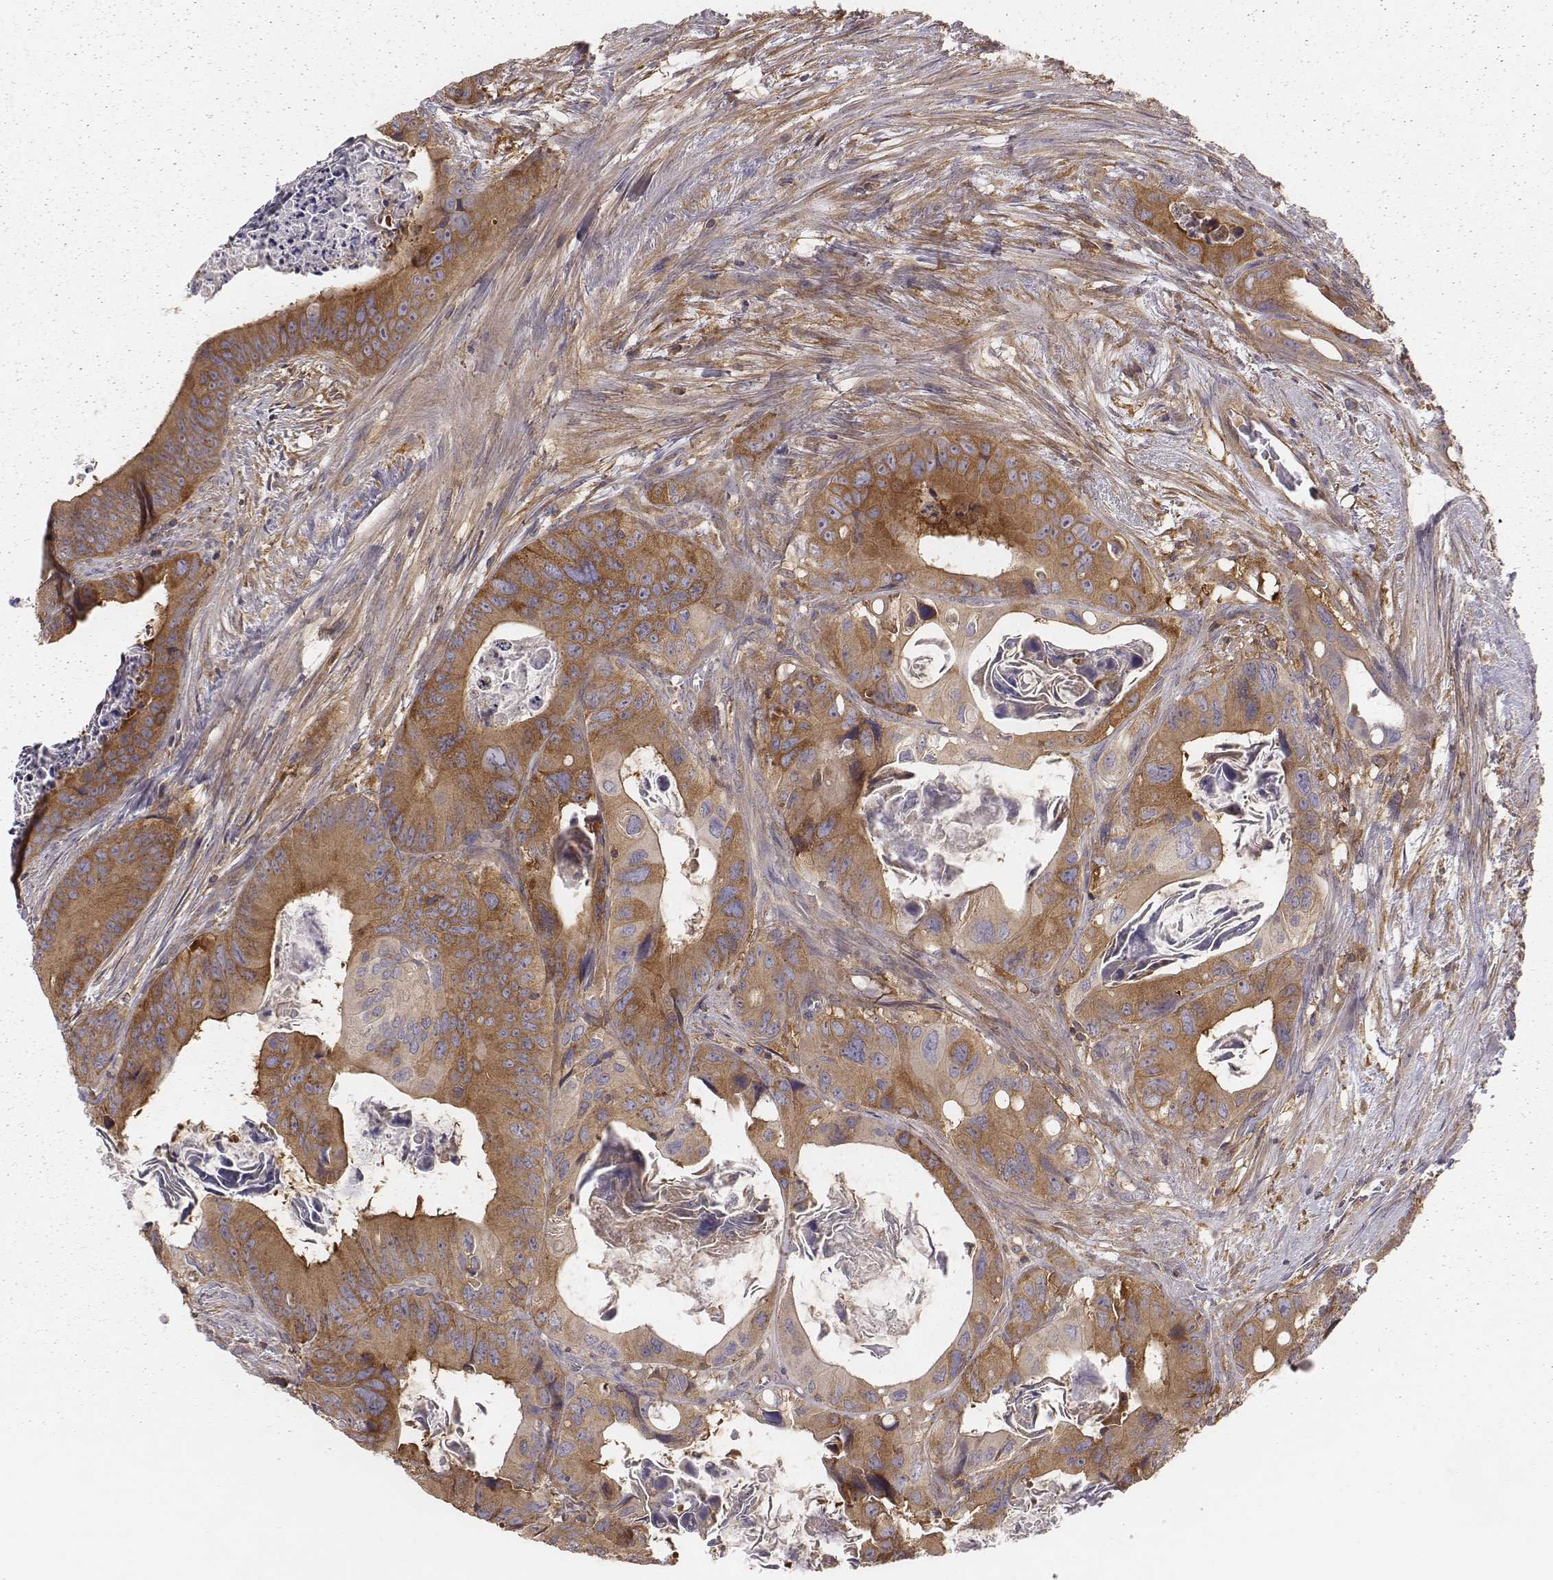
{"staining": {"intensity": "moderate", "quantity": ">75%", "location": "cytoplasmic/membranous"}, "tissue": "colorectal cancer", "cell_type": "Tumor cells", "image_type": "cancer", "snomed": [{"axis": "morphology", "description": "Adenocarcinoma, NOS"}, {"axis": "topography", "description": "Rectum"}], "caption": "A photomicrograph of human colorectal adenocarcinoma stained for a protein reveals moderate cytoplasmic/membranous brown staining in tumor cells.", "gene": "CAD", "patient": {"sex": "male", "age": 64}}